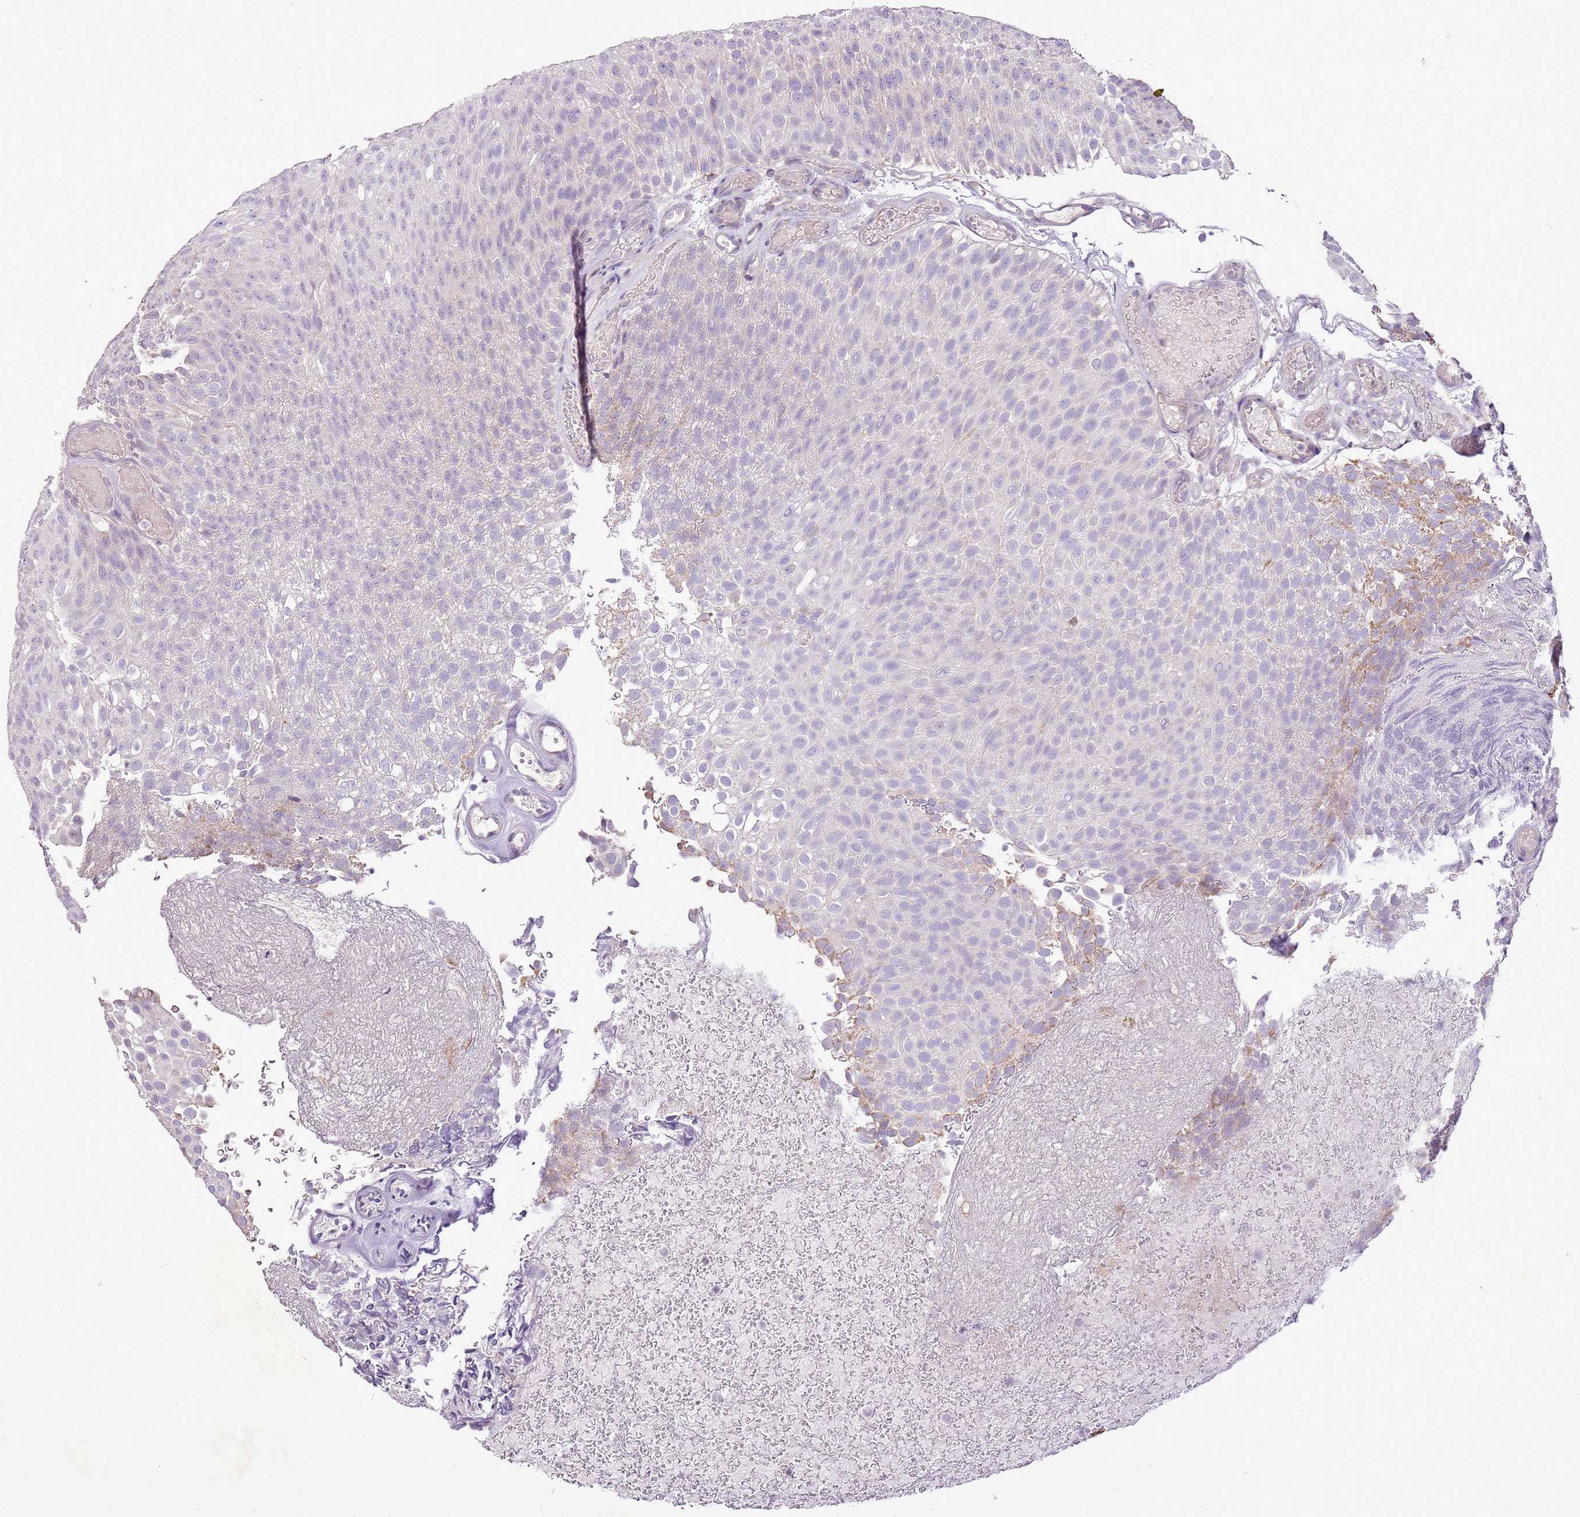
{"staining": {"intensity": "negative", "quantity": "none", "location": "none"}, "tissue": "urothelial cancer", "cell_type": "Tumor cells", "image_type": "cancer", "snomed": [{"axis": "morphology", "description": "Urothelial carcinoma, Low grade"}, {"axis": "topography", "description": "Urinary bladder"}], "caption": "Immunohistochemistry of human urothelial cancer demonstrates no positivity in tumor cells.", "gene": "CMKLR1", "patient": {"sex": "male", "age": 78}}